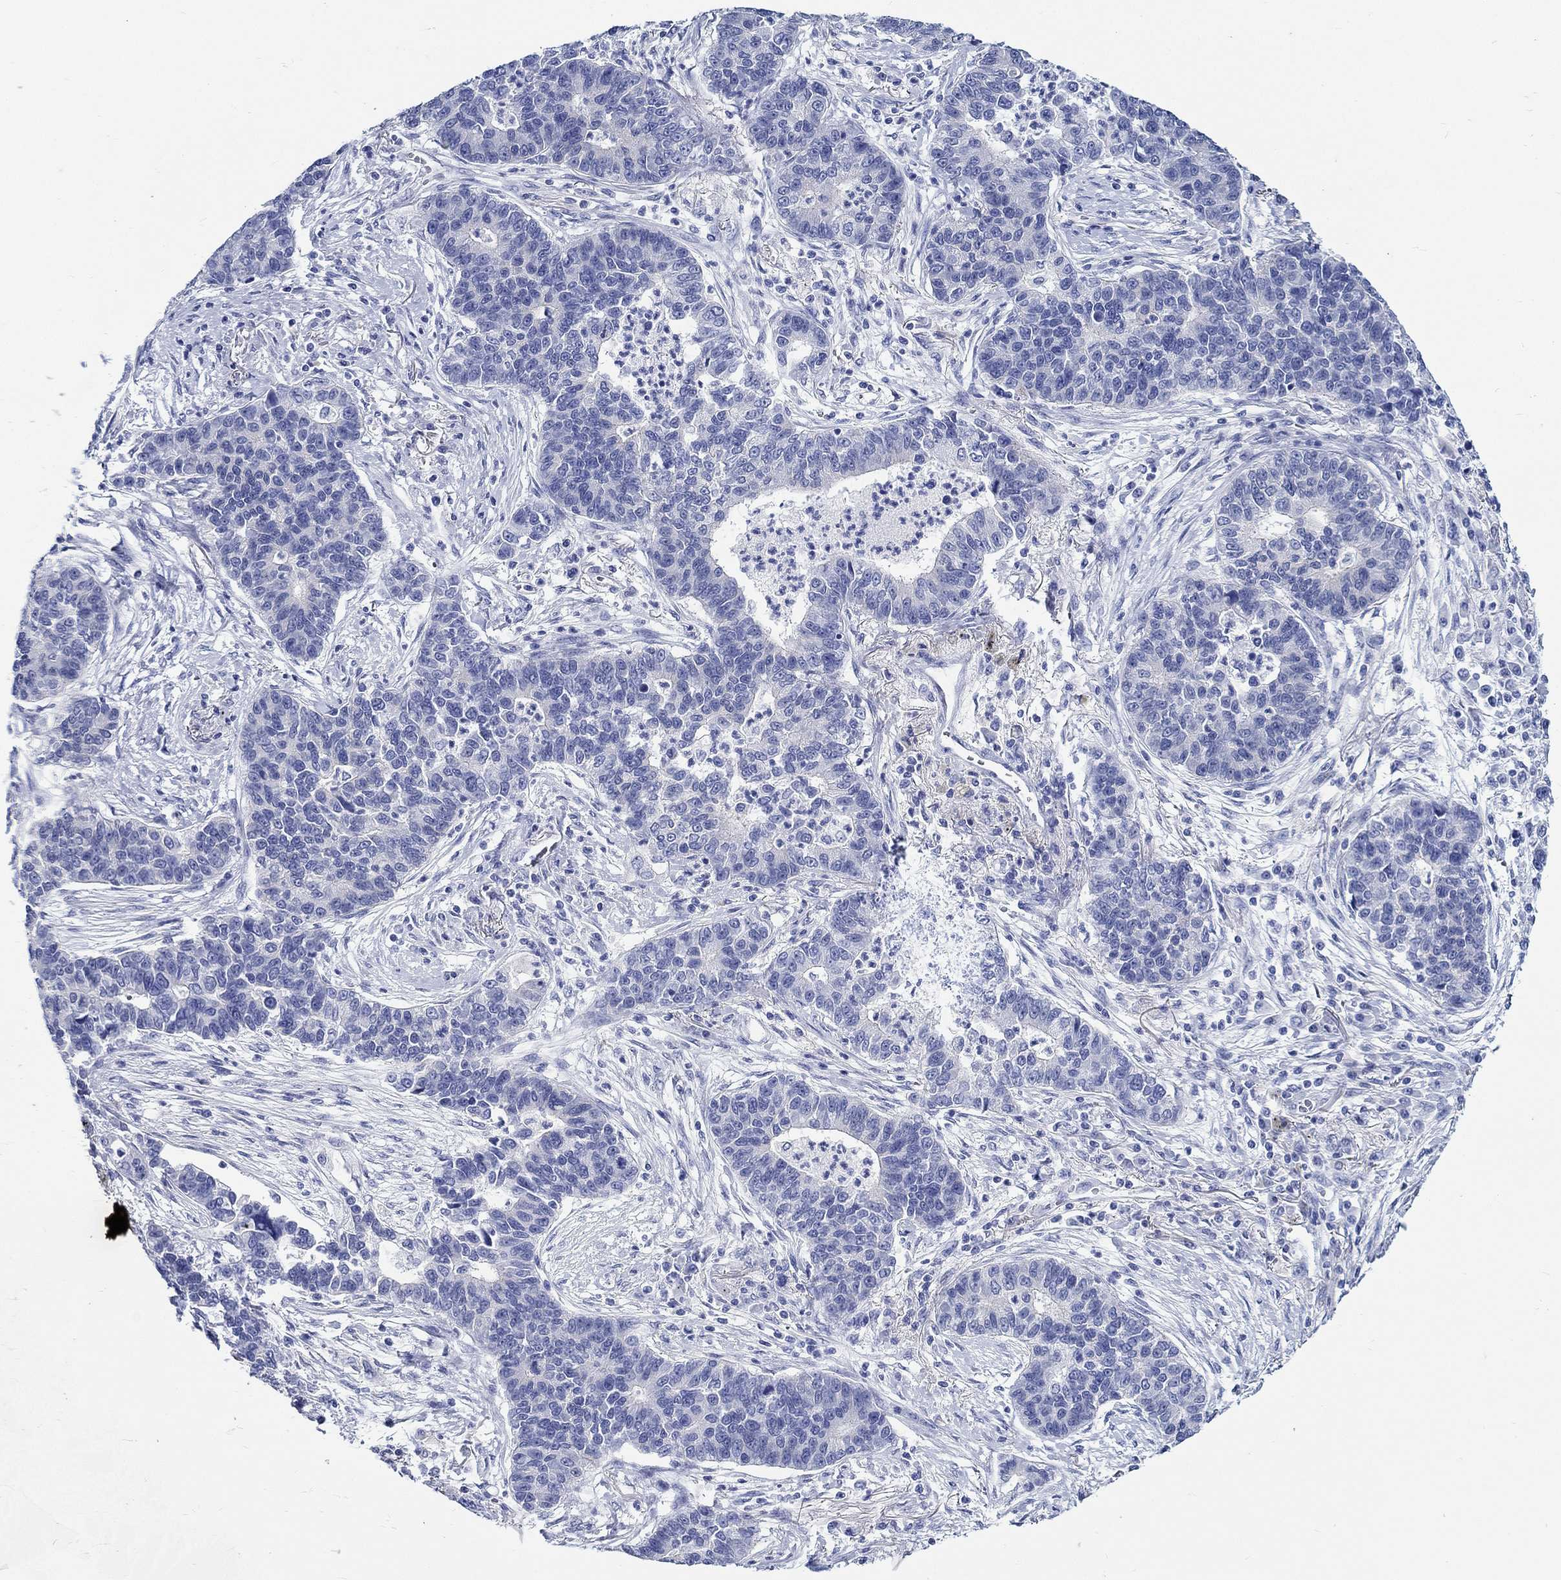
{"staining": {"intensity": "negative", "quantity": "none", "location": "none"}, "tissue": "lung cancer", "cell_type": "Tumor cells", "image_type": "cancer", "snomed": [{"axis": "morphology", "description": "Adenocarcinoma, NOS"}, {"axis": "topography", "description": "Lung"}], "caption": "Lung cancer (adenocarcinoma) stained for a protein using IHC displays no expression tumor cells.", "gene": "RD3L", "patient": {"sex": "female", "age": 57}}